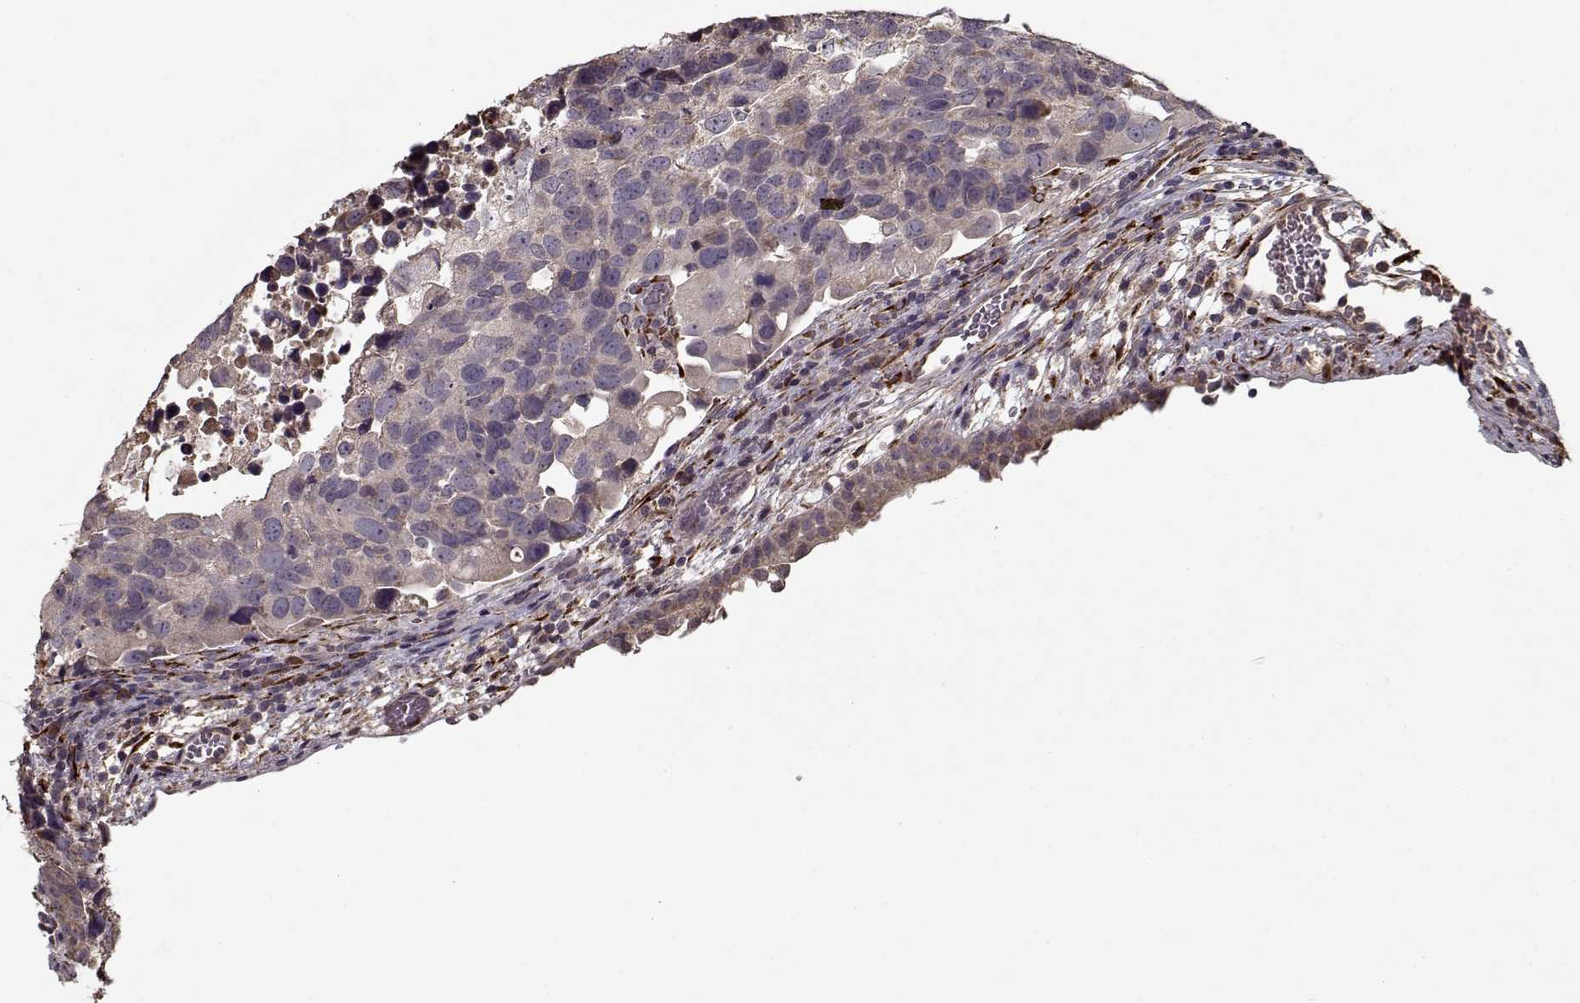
{"staining": {"intensity": "weak", "quantity": "25%-75%", "location": "cytoplasmic/membranous"}, "tissue": "urothelial cancer", "cell_type": "Tumor cells", "image_type": "cancer", "snomed": [{"axis": "morphology", "description": "Urothelial carcinoma, High grade"}, {"axis": "topography", "description": "Urinary bladder"}], "caption": "There is low levels of weak cytoplasmic/membranous staining in tumor cells of urothelial carcinoma (high-grade), as demonstrated by immunohistochemical staining (brown color).", "gene": "IMMP1L", "patient": {"sex": "male", "age": 60}}